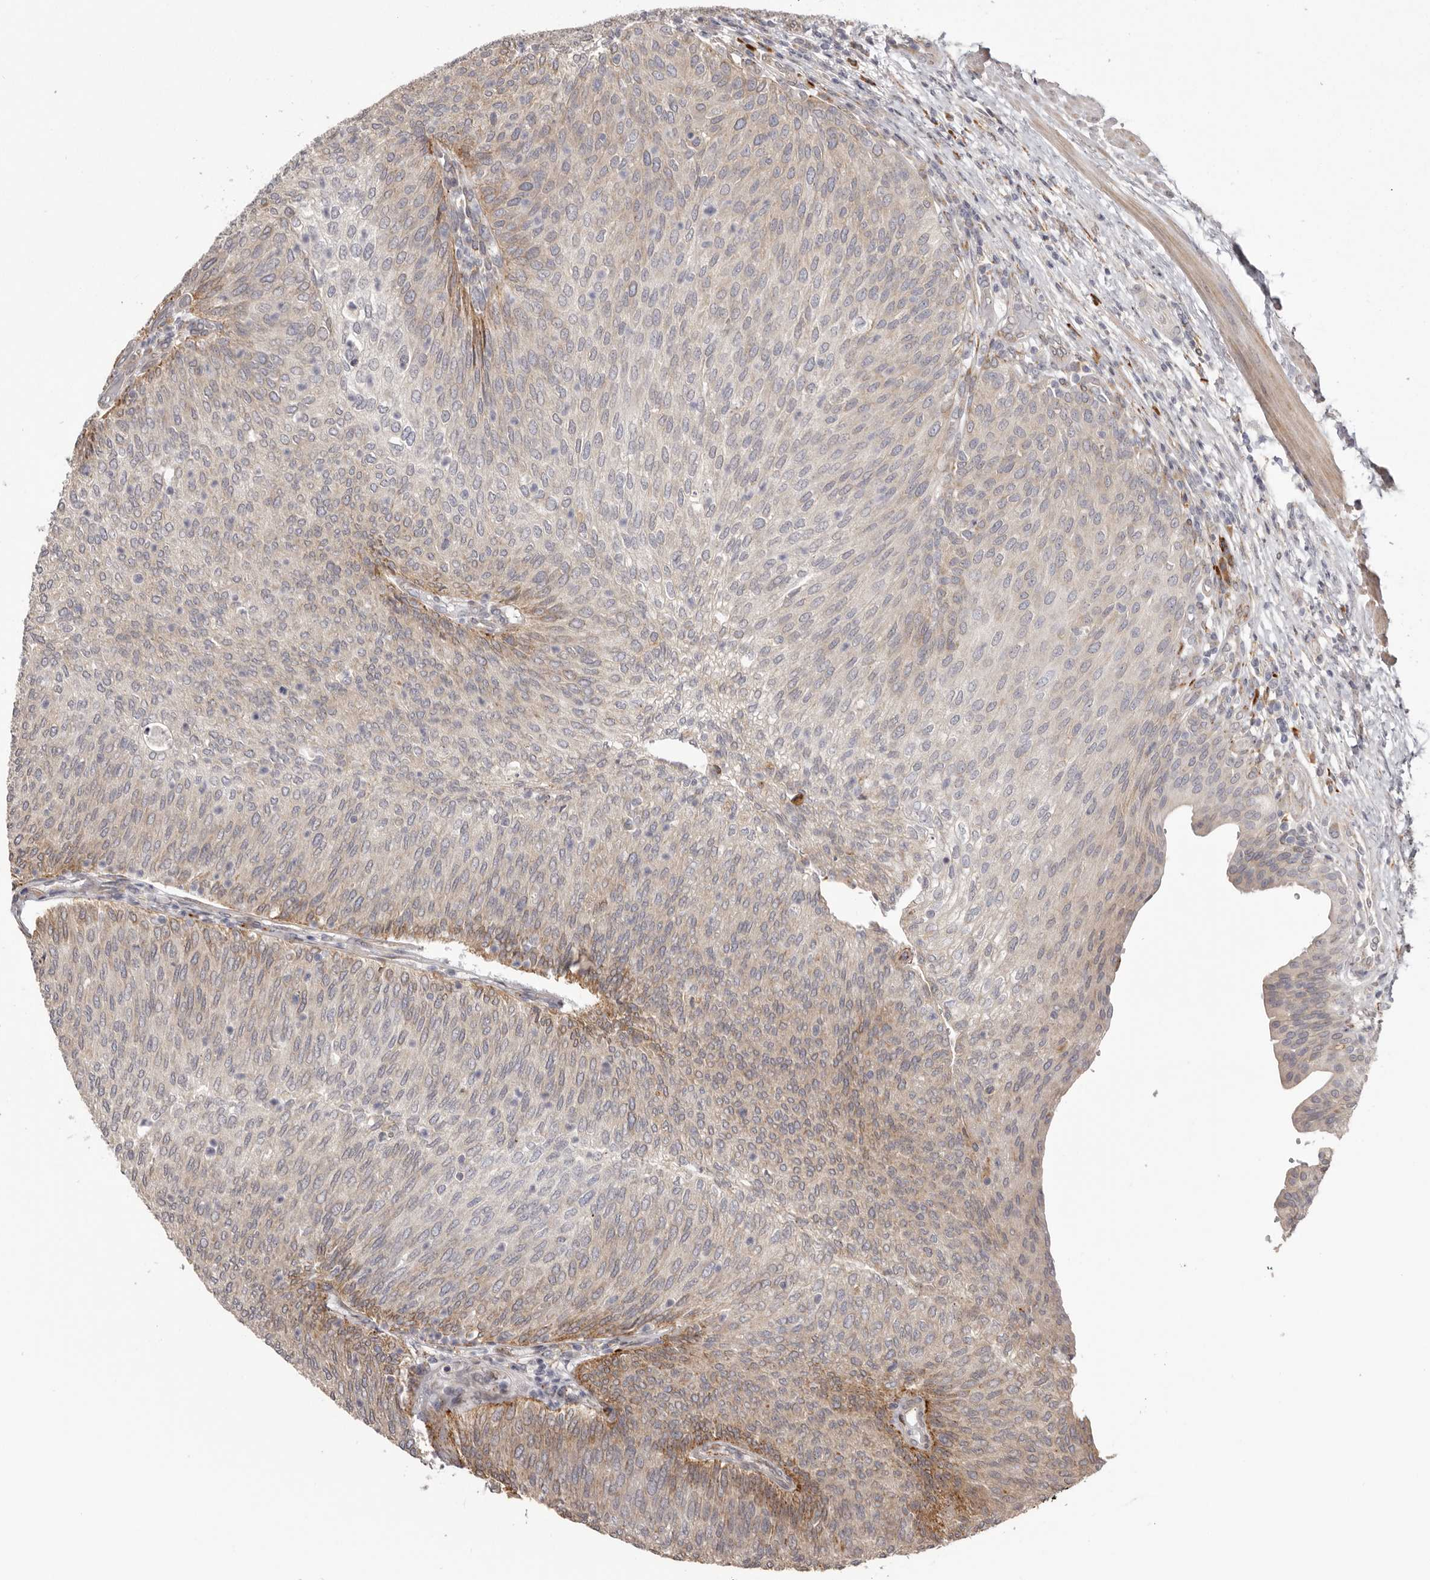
{"staining": {"intensity": "weak", "quantity": "25%-75%", "location": "cytoplasmic/membranous"}, "tissue": "urothelial cancer", "cell_type": "Tumor cells", "image_type": "cancer", "snomed": [{"axis": "morphology", "description": "Urothelial carcinoma, Low grade"}, {"axis": "topography", "description": "Urinary bladder"}], "caption": "Protein analysis of urothelial carcinoma (low-grade) tissue shows weak cytoplasmic/membranous staining in about 25%-75% of tumor cells.", "gene": "NUP43", "patient": {"sex": "female", "age": 79}}